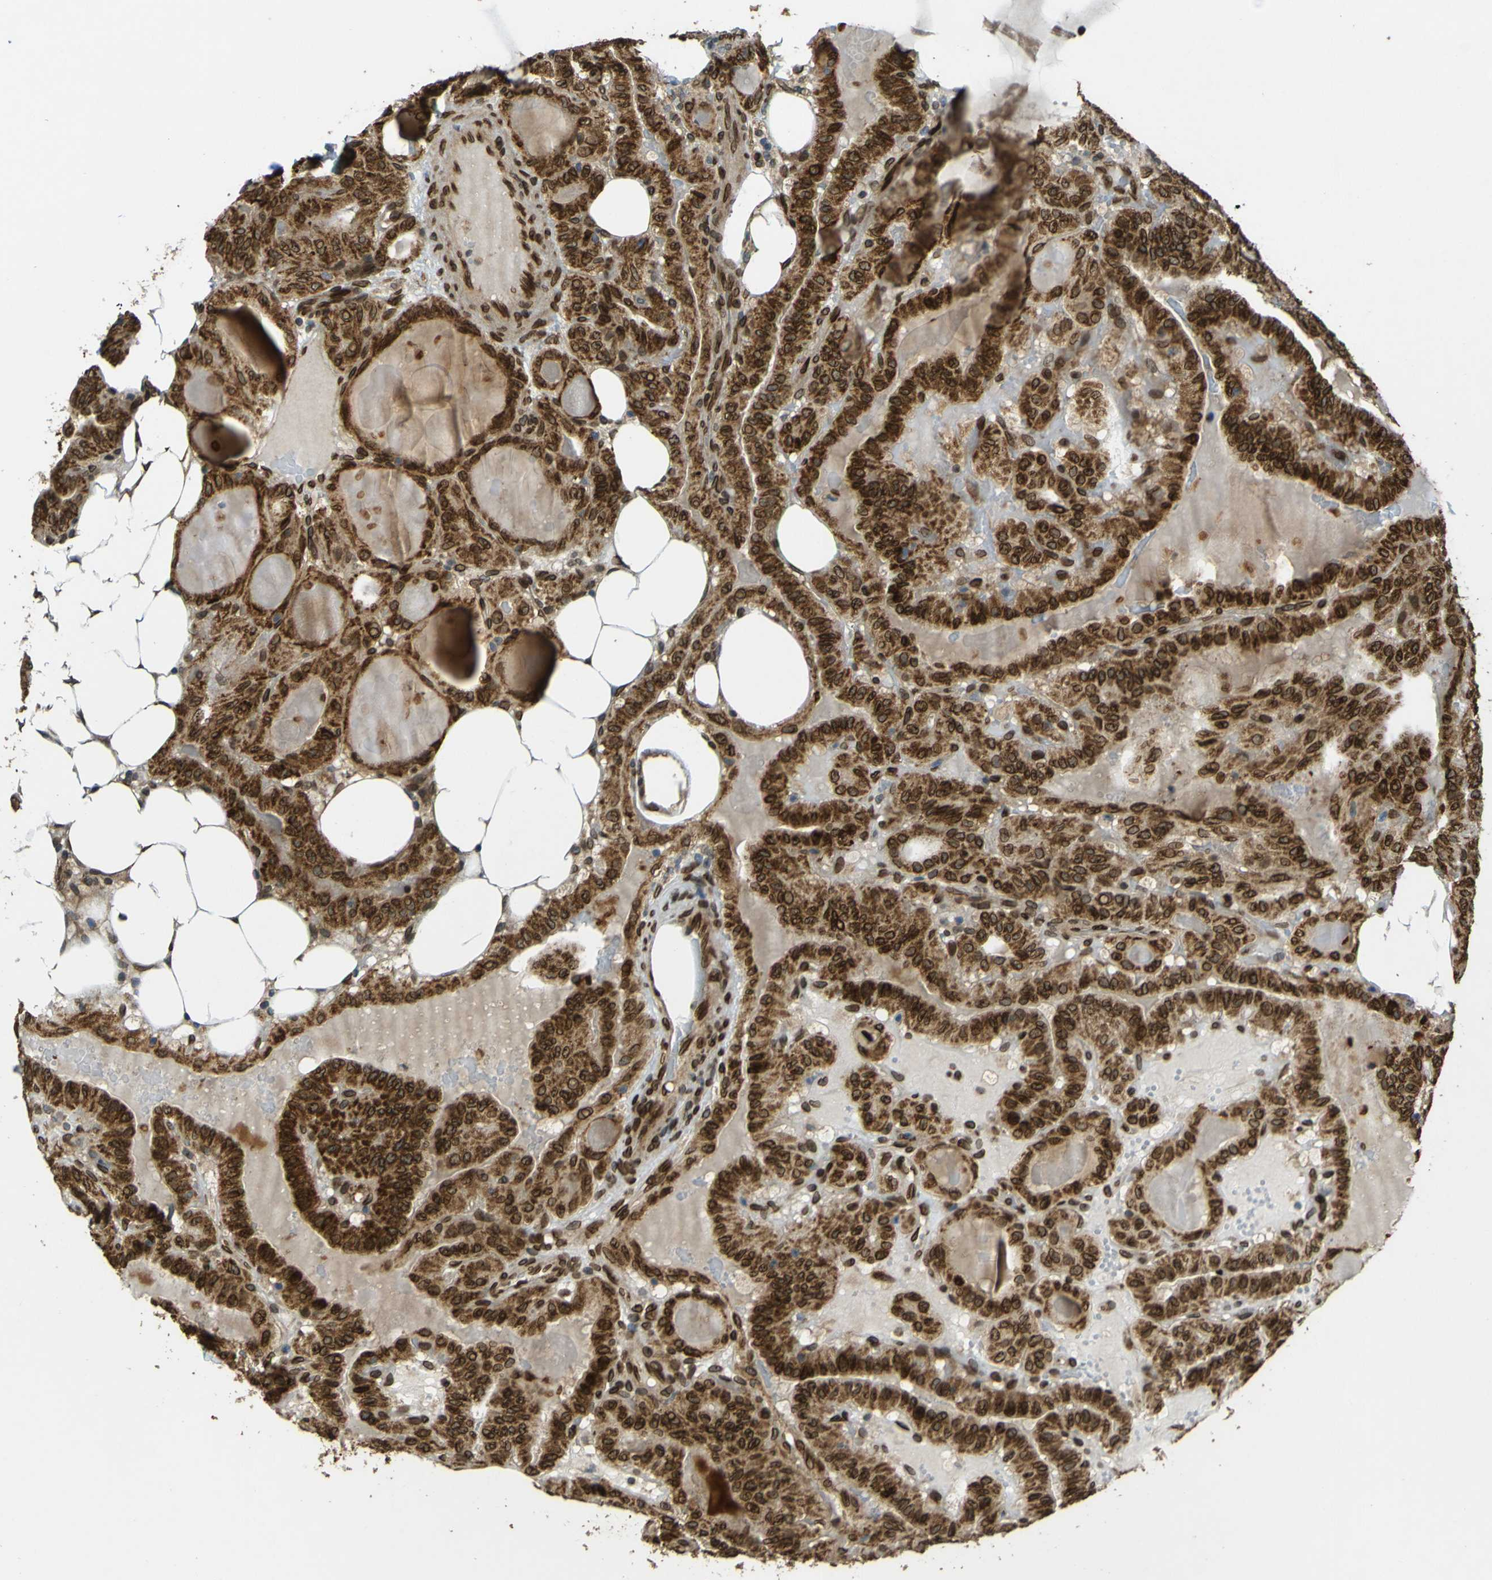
{"staining": {"intensity": "strong", "quantity": ">75%", "location": "cytoplasmic/membranous,nuclear"}, "tissue": "thyroid cancer", "cell_type": "Tumor cells", "image_type": "cancer", "snomed": [{"axis": "morphology", "description": "Papillary adenocarcinoma, NOS"}, {"axis": "topography", "description": "Thyroid gland"}], "caption": "This image demonstrates thyroid papillary adenocarcinoma stained with immunohistochemistry (IHC) to label a protein in brown. The cytoplasmic/membranous and nuclear of tumor cells show strong positivity for the protein. Nuclei are counter-stained blue.", "gene": "GALNT1", "patient": {"sex": "male", "age": 77}}